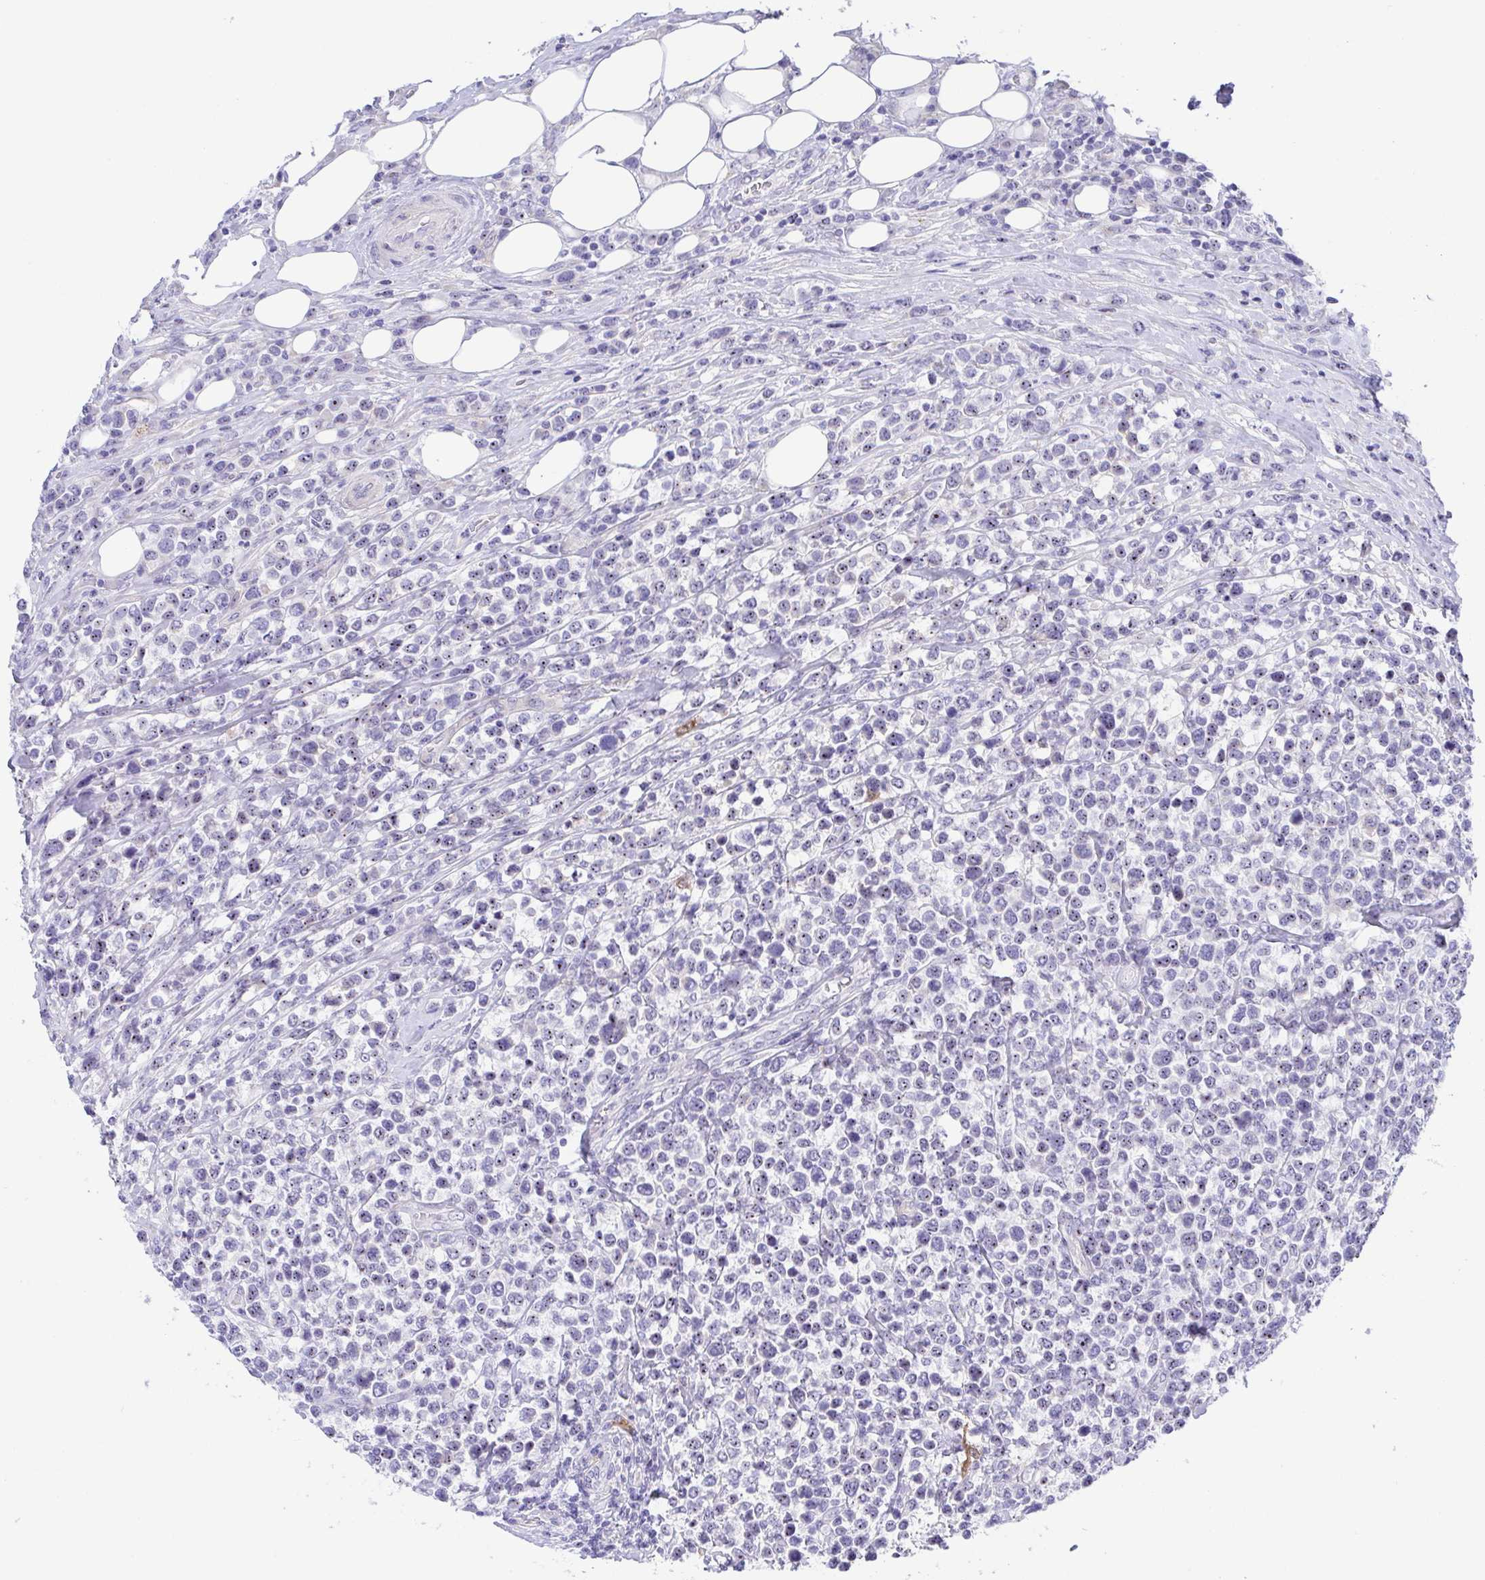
{"staining": {"intensity": "negative", "quantity": "none", "location": "none"}, "tissue": "lymphoma", "cell_type": "Tumor cells", "image_type": "cancer", "snomed": [{"axis": "morphology", "description": "Malignant lymphoma, non-Hodgkin's type, High grade"}, {"axis": "topography", "description": "Soft tissue"}], "caption": "High power microscopy photomicrograph of an IHC photomicrograph of lymphoma, revealing no significant positivity in tumor cells.", "gene": "MUCL3", "patient": {"sex": "female", "age": 56}}